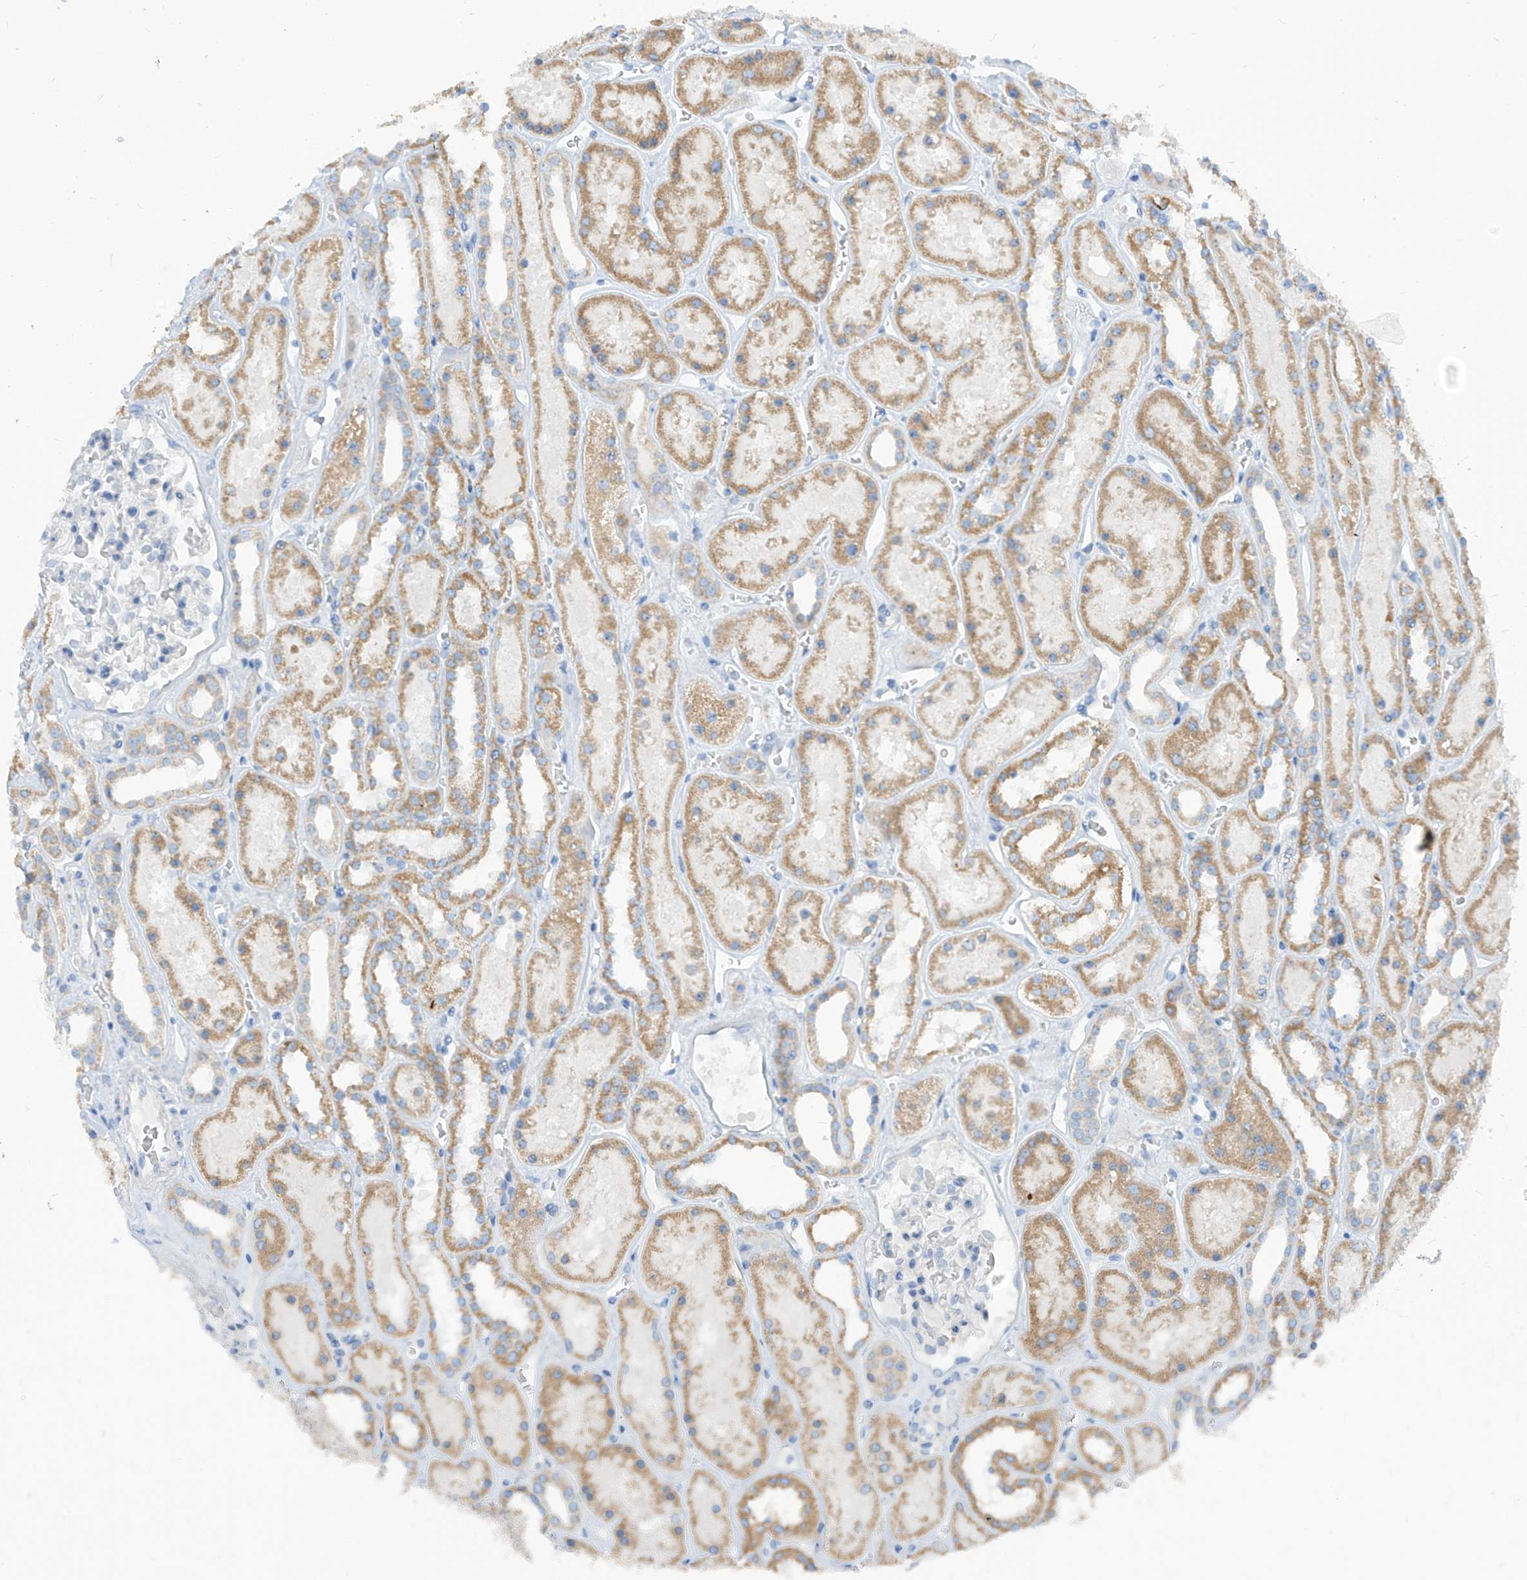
{"staining": {"intensity": "negative", "quantity": "none", "location": "none"}, "tissue": "kidney", "cell_type": "Cells in glomeruli", "image_type": "normal", "snomed": [{"axis": "morphology", "description": "Normal tissue, NOS"}, {"axis": "topography", "description": "Kidney"}], "caption": "Cells in glomeruli are negative for protein expression in normal human kidney. Brightfield microscopy of immunohistochemistry stained with DAB (3,3'-diaminobenzidine) (brown) and hematoxylin (blue), captured at high magnification.", "gene": "ZNF404", "patient": {"sex": "female", "age": 41}}